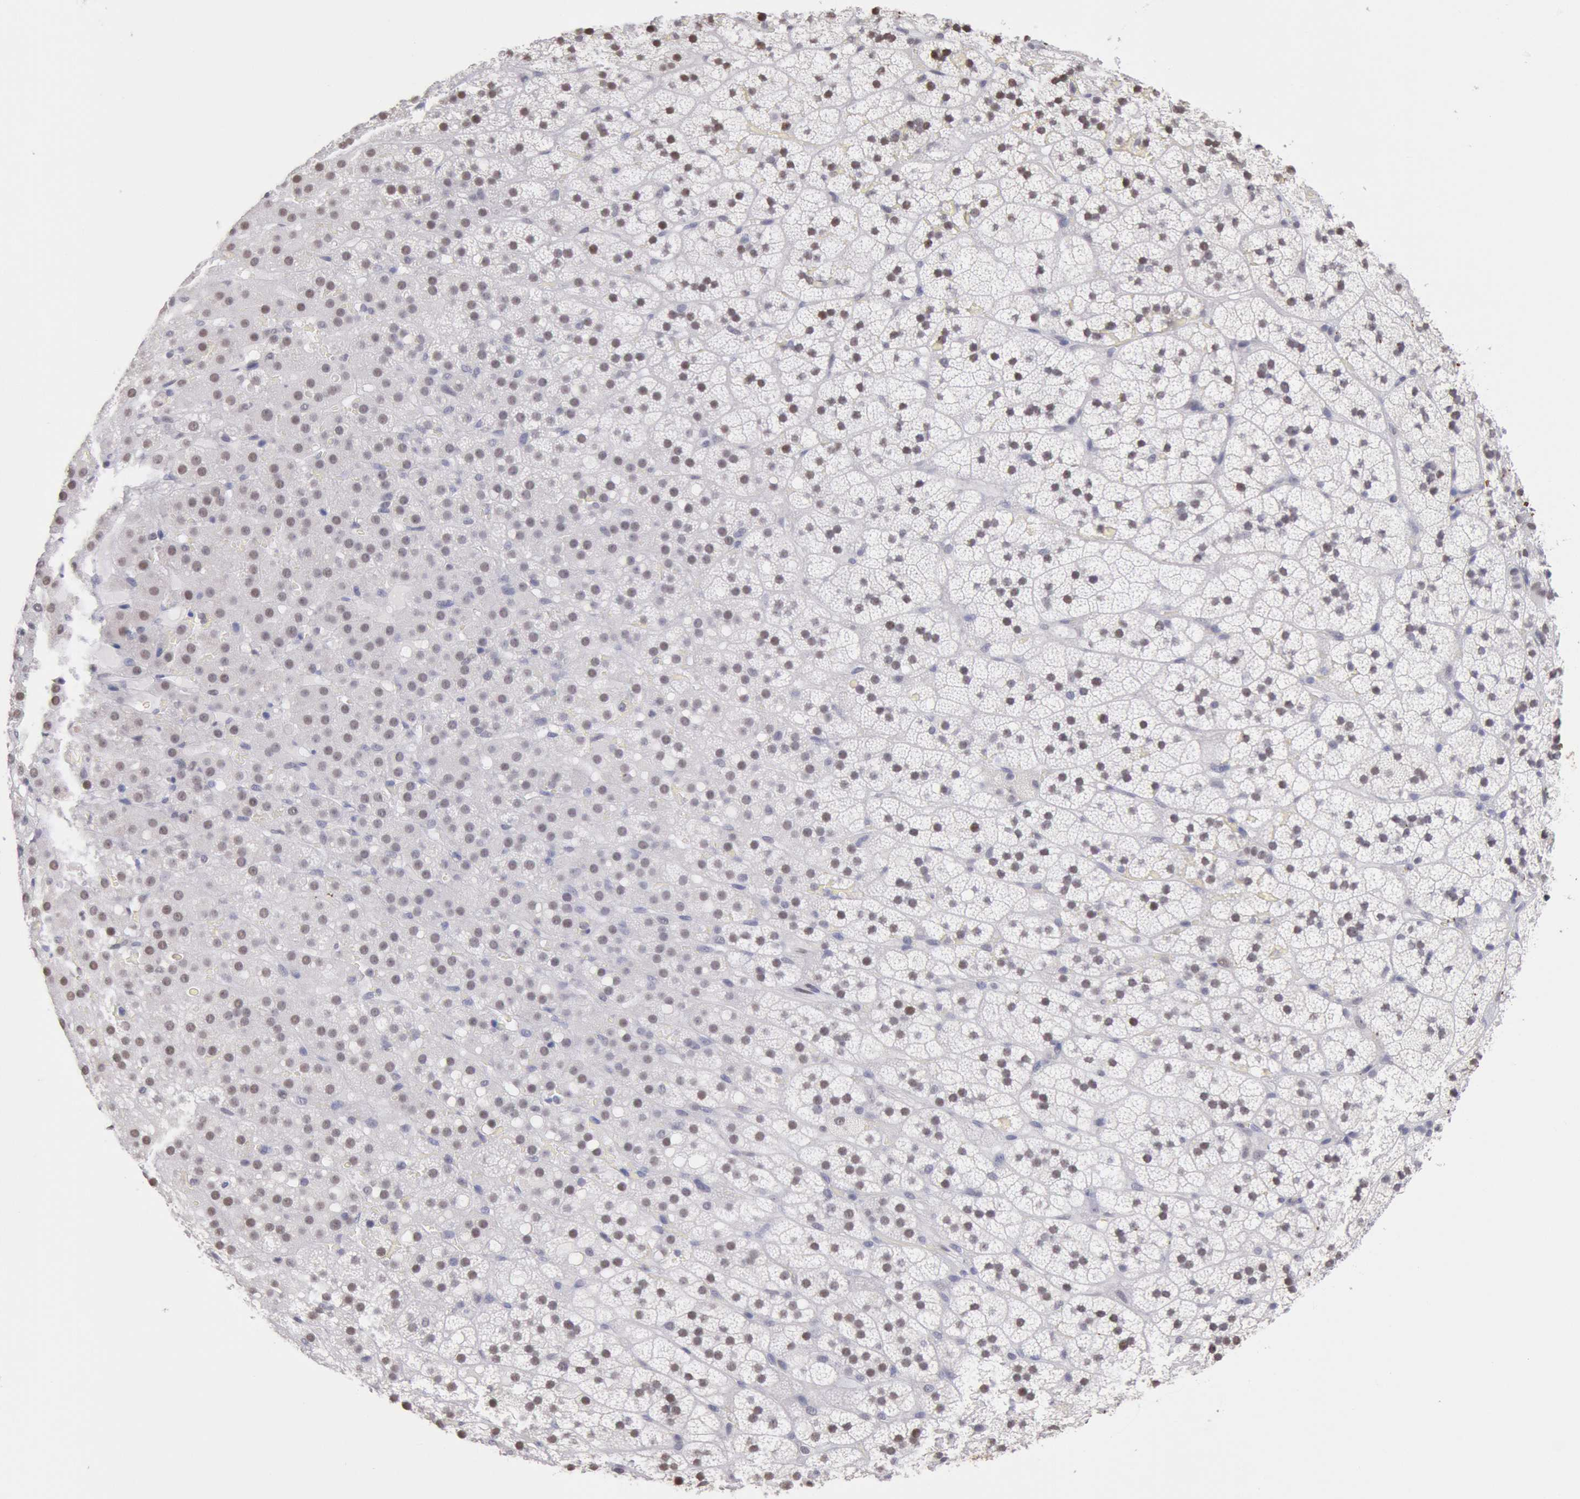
{"staining": {"intensity": "weak", "quantity": "25%-75%", "location": "nuclear"}, "tissue": "adrenal gland", "cell_type": "Glandular cells", "image_type": "normal", "snomed": [{"axis": "morphology", "description": "Normal tissue, NOS"}, {"axis": "topography", "description": "Adrenal gland"}], "caption": "About 25%-75% of glandular cells in normal adrenal gland reveal weak nuclear protein staining as visualized by brown immunohistochemical staining.", "gene": "MYH6", "patient": {"sex": "male", "age": 35}}